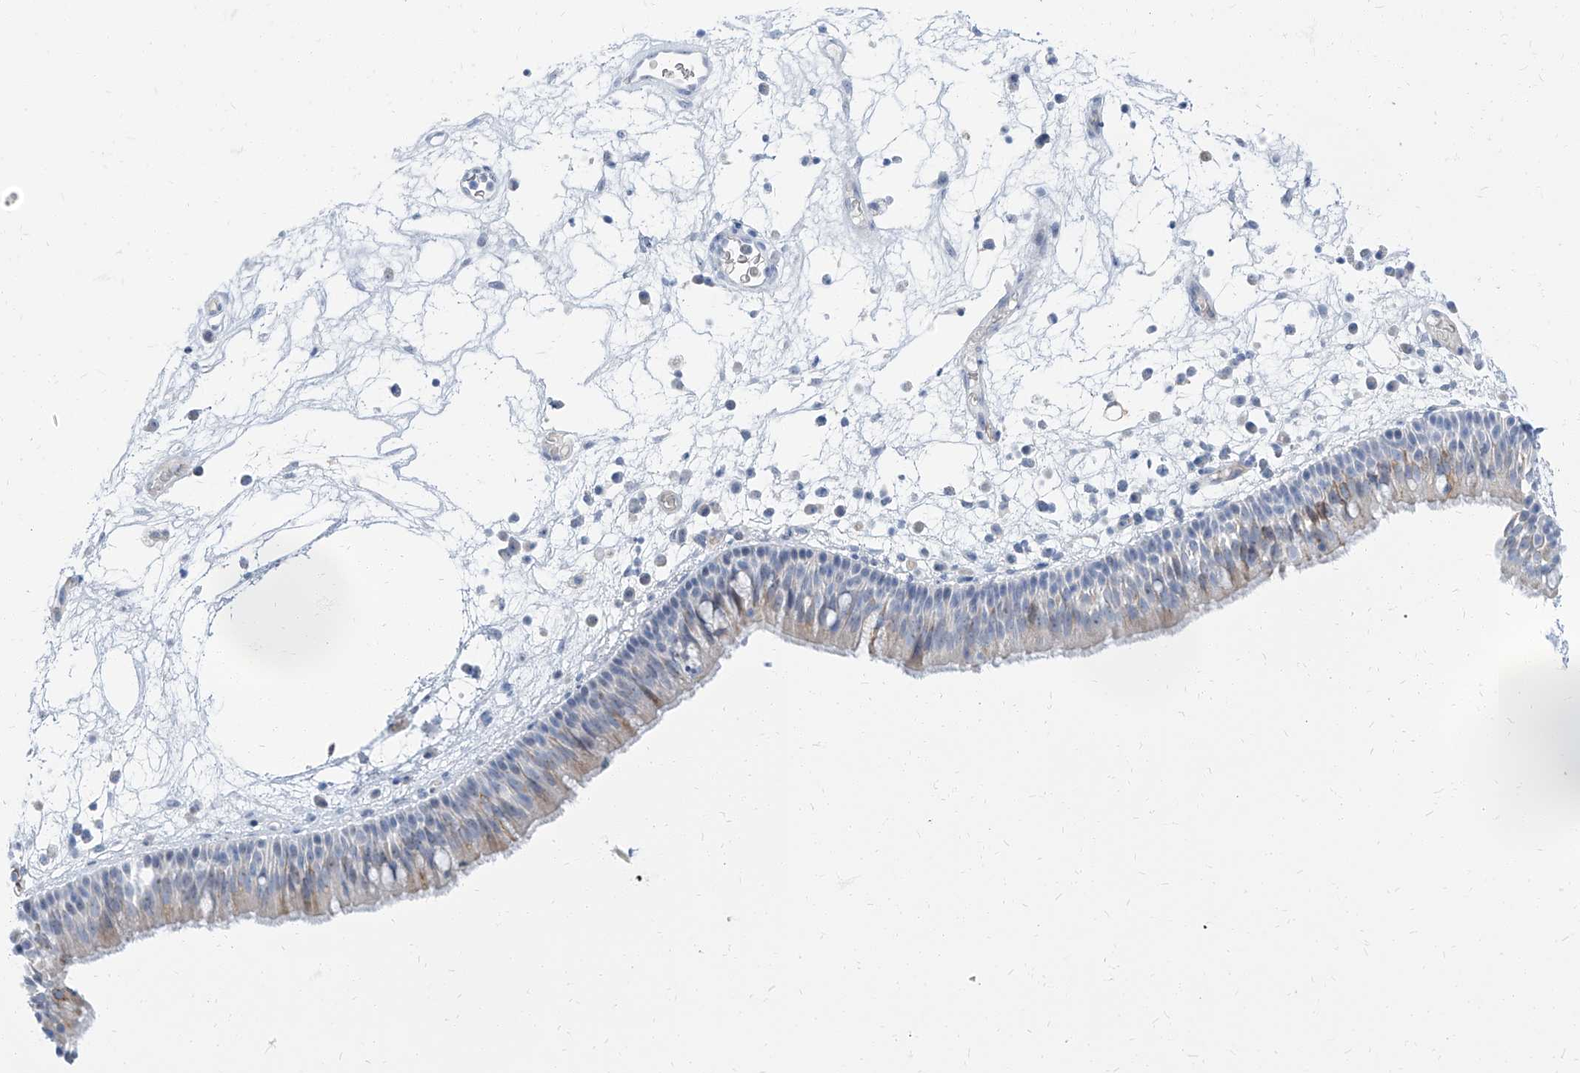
{"staining": {"intensity": "weak", "quantity": "25%-75%", "location": "cytoplasmic/membranous"}, "tissue": "nasopharynx", "cell_type": "Respiratory epithelial cells", "image_type": "normal", "snomed": [{"axis": "morphology", "description": "Normal tissue, NOS"}, {"axis": "morphology", "description": "Inflammation, NOS"}, {"axis": "morphology", "description": "Malignant melanoma, Metastatic site"}, {"axis": "topography", "description": "Nasopharynx"}], "caption": "IHC (DAB) staining of benign nasopharynx demonstrates weak cytoplasmic/membranous protein positivity in about 25%-75% of respiratory epithelial cells.", "gene": "TXLNB", "patient": {"sex": "male", "age": 70}}